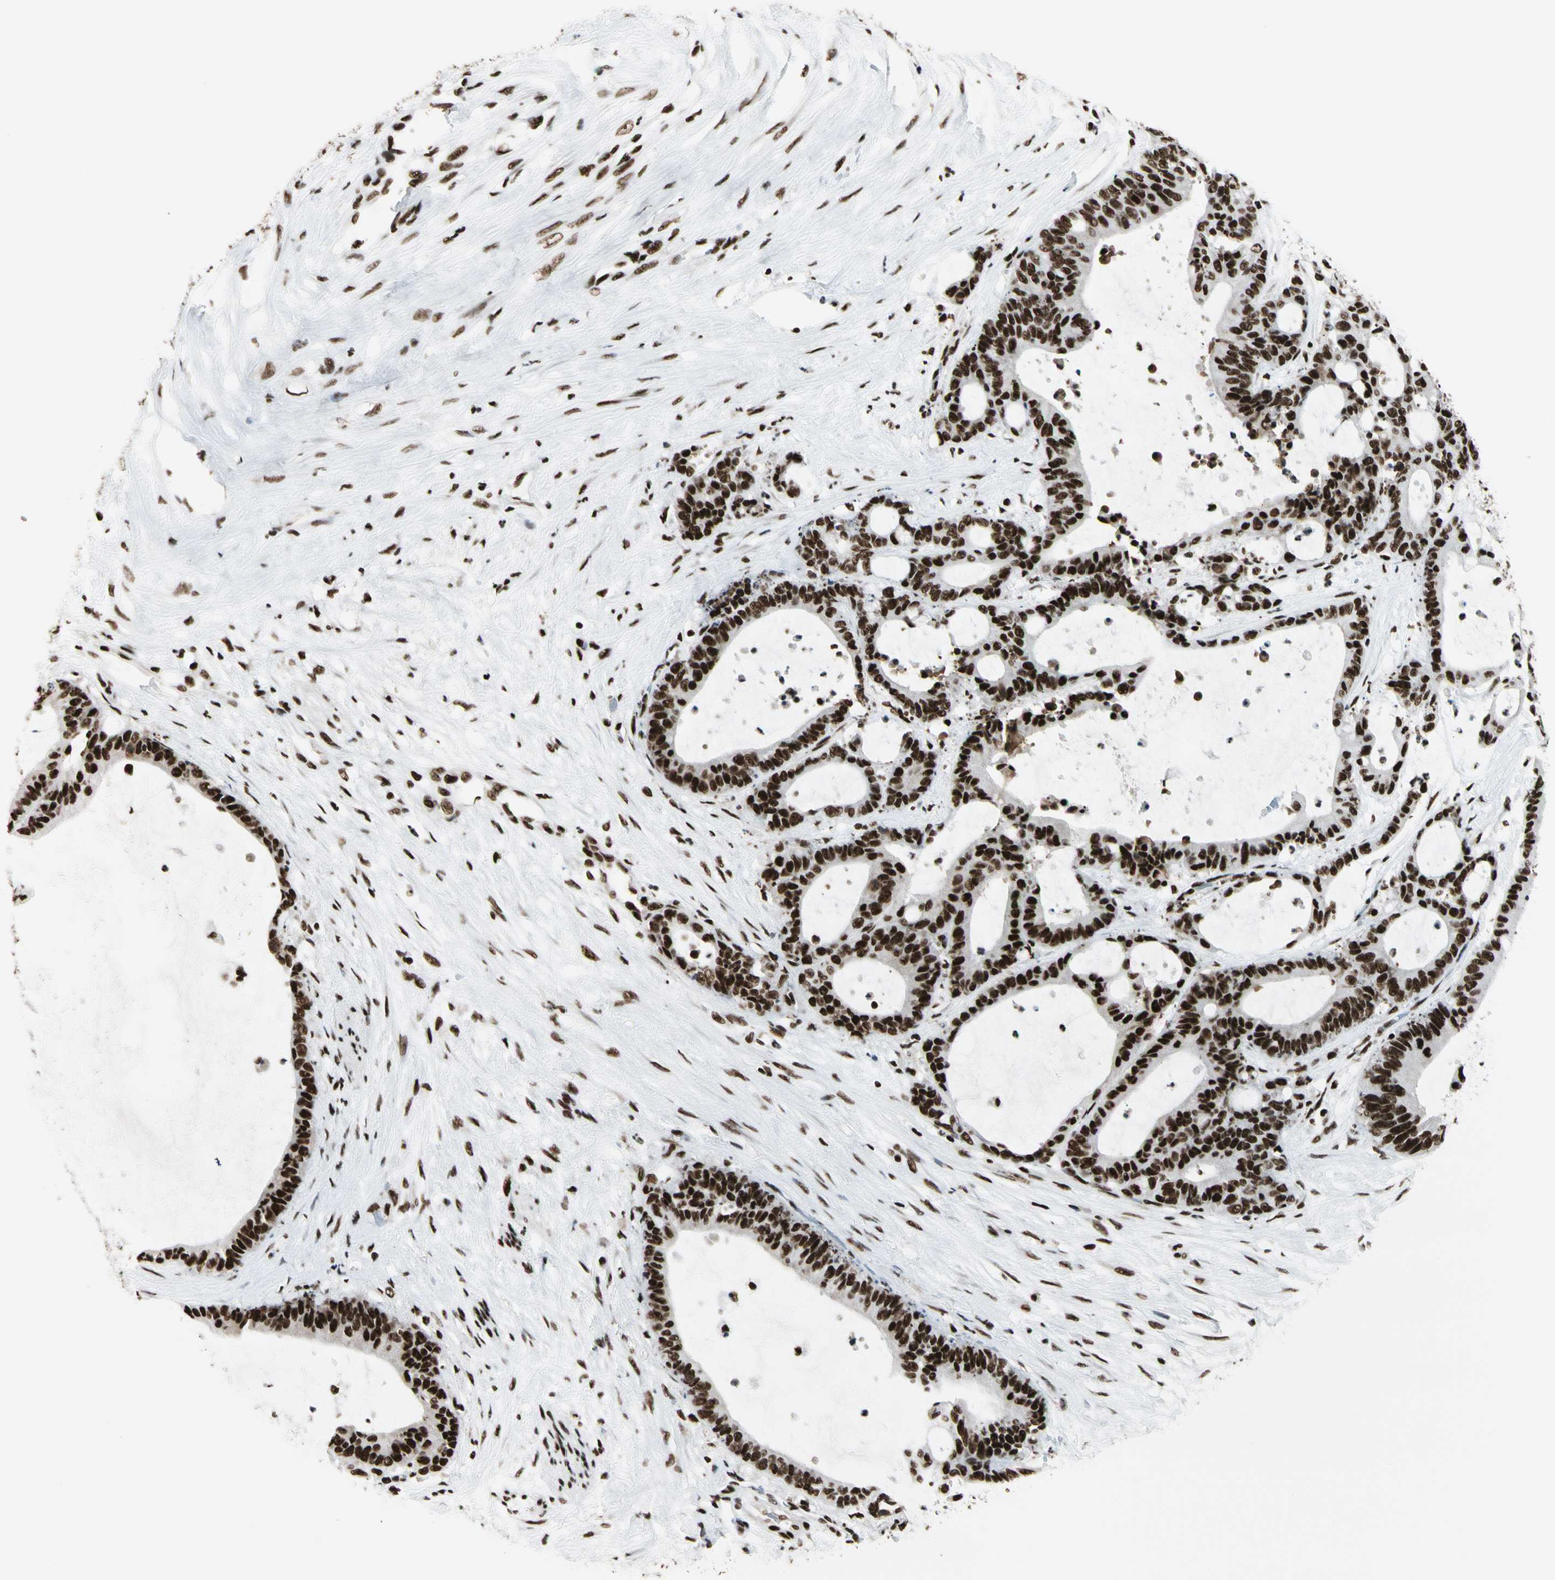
{"staining": {"intensity": "strong", "quantity": ">75%", "location": "nuclear"}, "tissue": "liver cancer", "cell_type": "Tumor cells", "image_type": "cancer", "snomed": [{"axis": "morphology", "description": "Cholangiocarcinoma"}, {"axis": "topography", "description": "Liver"}], "caption": "A brown stain labels strong nuclear expression of a protein in human cholangiocarcinoma (liver) tumor cells.", "gene": "CCAR1", "patient": {"sex": "female", "age": 73}}